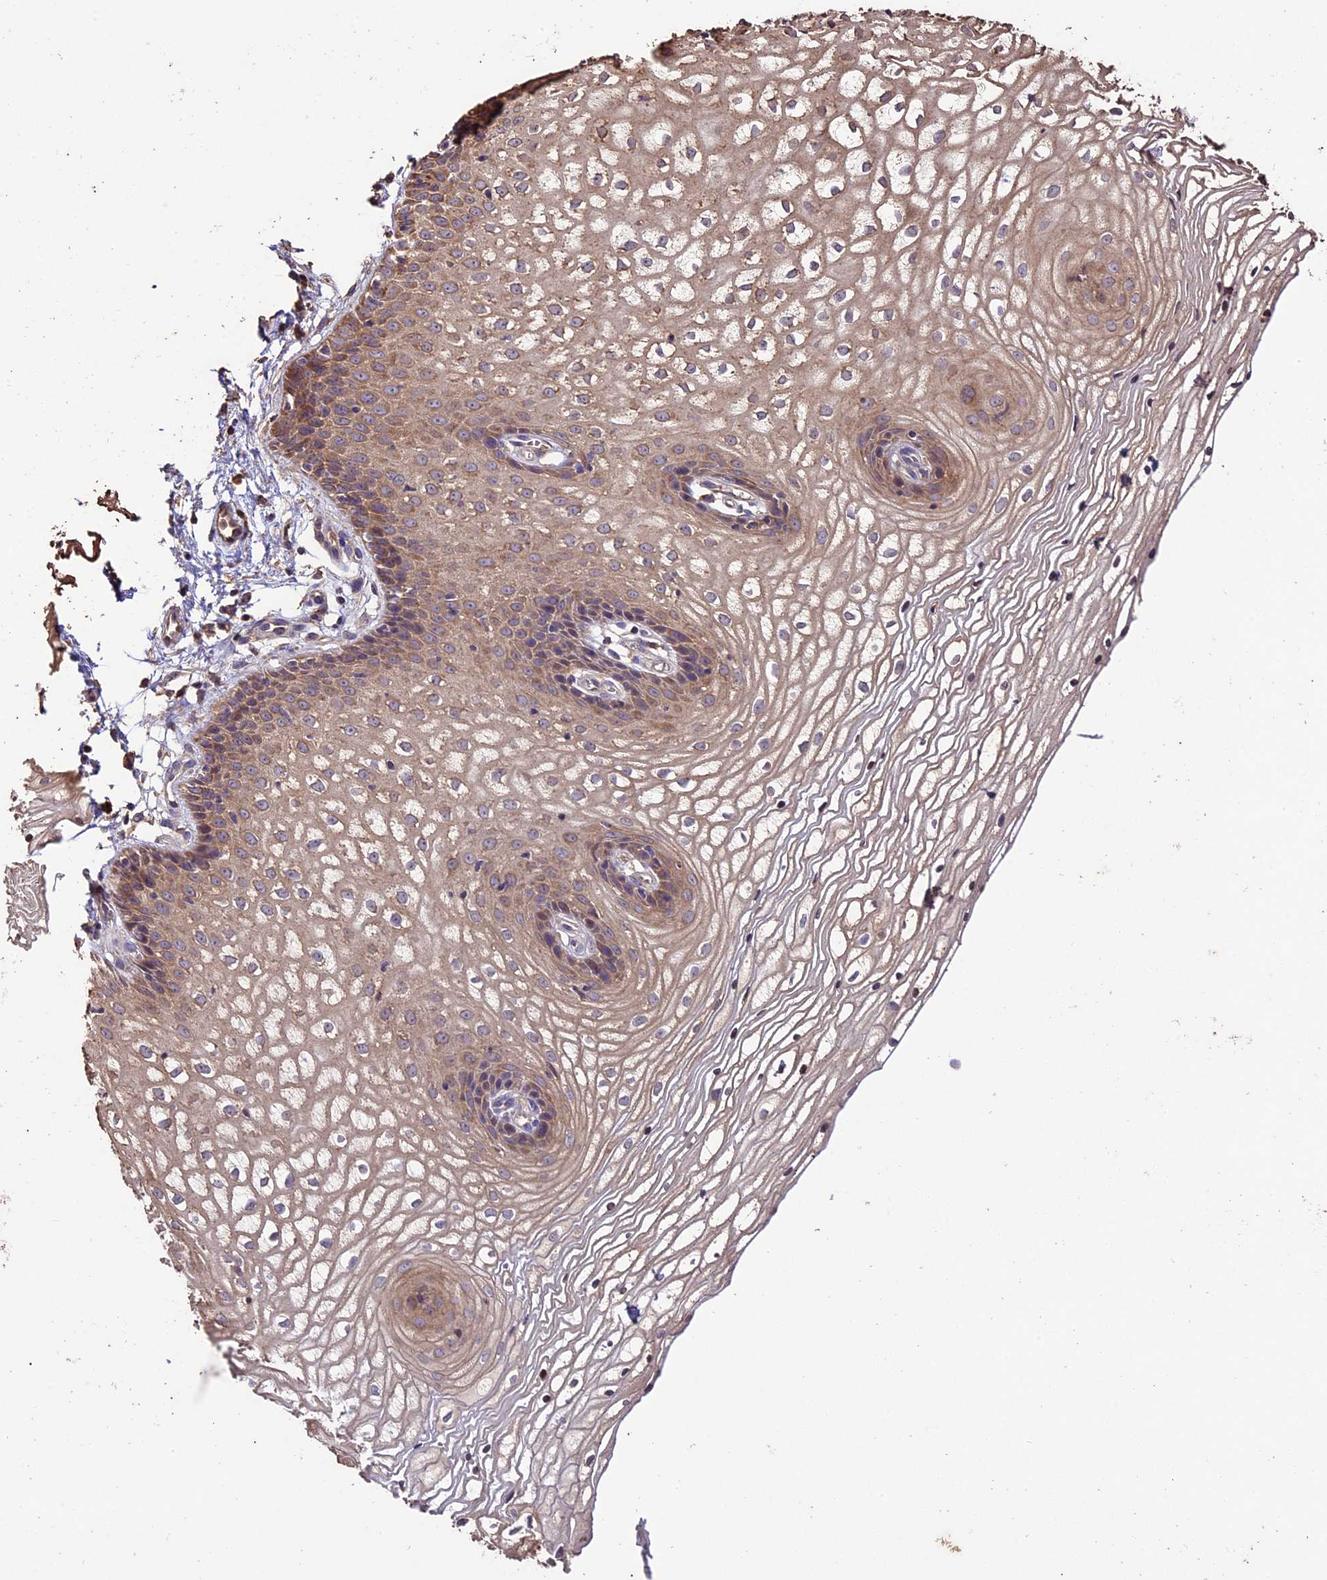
{"staining": {"intensity": "weak", "quantity": "25%-75%", "location": "cytoplasmic/membranous"}, "tissue": "vagina", "cell_type": "Squamous epithelial cells", "image_type": "normal", "snomed": [{"axis": "morphology", "description": "Normal tissue, NOS"}, {"axis": "topography", "description": "Vagina"}], "caption": "Weak cytoplasmic/membranous staining for a protein is present in about 25%-75% of squamous epithelial cells of normal vagina using IHC.", "gene": "CRLF1", "patient": {"sex": "female", "age": 34}}